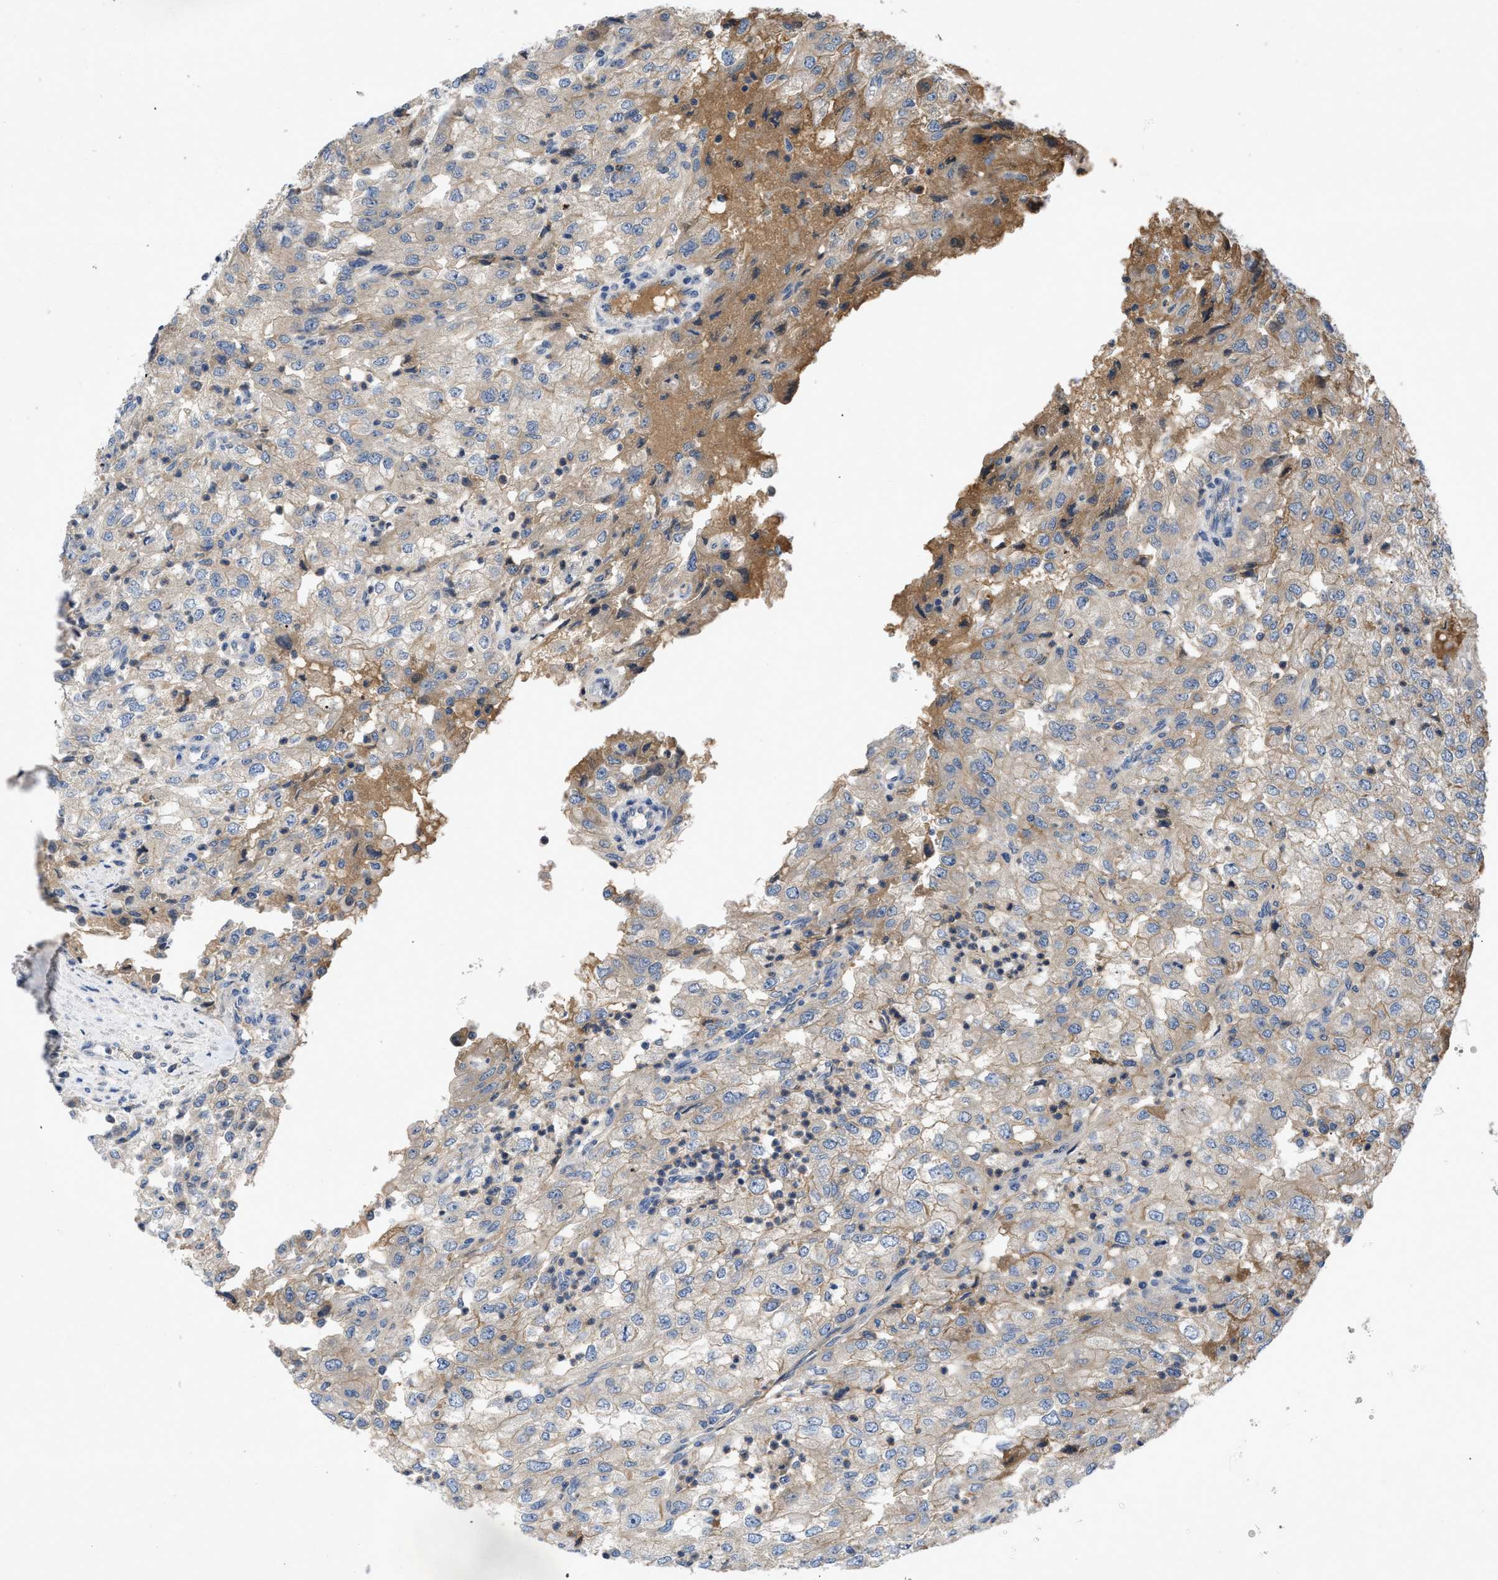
{"staining": {"intensity": "weak", "quantity": ">75%", "location": "cytoplasmic/membranous"}, "tissue": "renal cancer", "cell_type": "Tumor cells", "image_type": "cancer", "snomed": [{"axis": "morphology", "description": "Adenocarcinoma, NOS"}, {"axis": "topography", "description": "Kidney"}], "caption": "Immunohistochemical staining of human renal cancer reveals low levels of weak cytoplasmic/membranous expression in about >75% of tumor cells.", "gene": "VPS4A", "patient": {"sex": "female", "age": 54}}